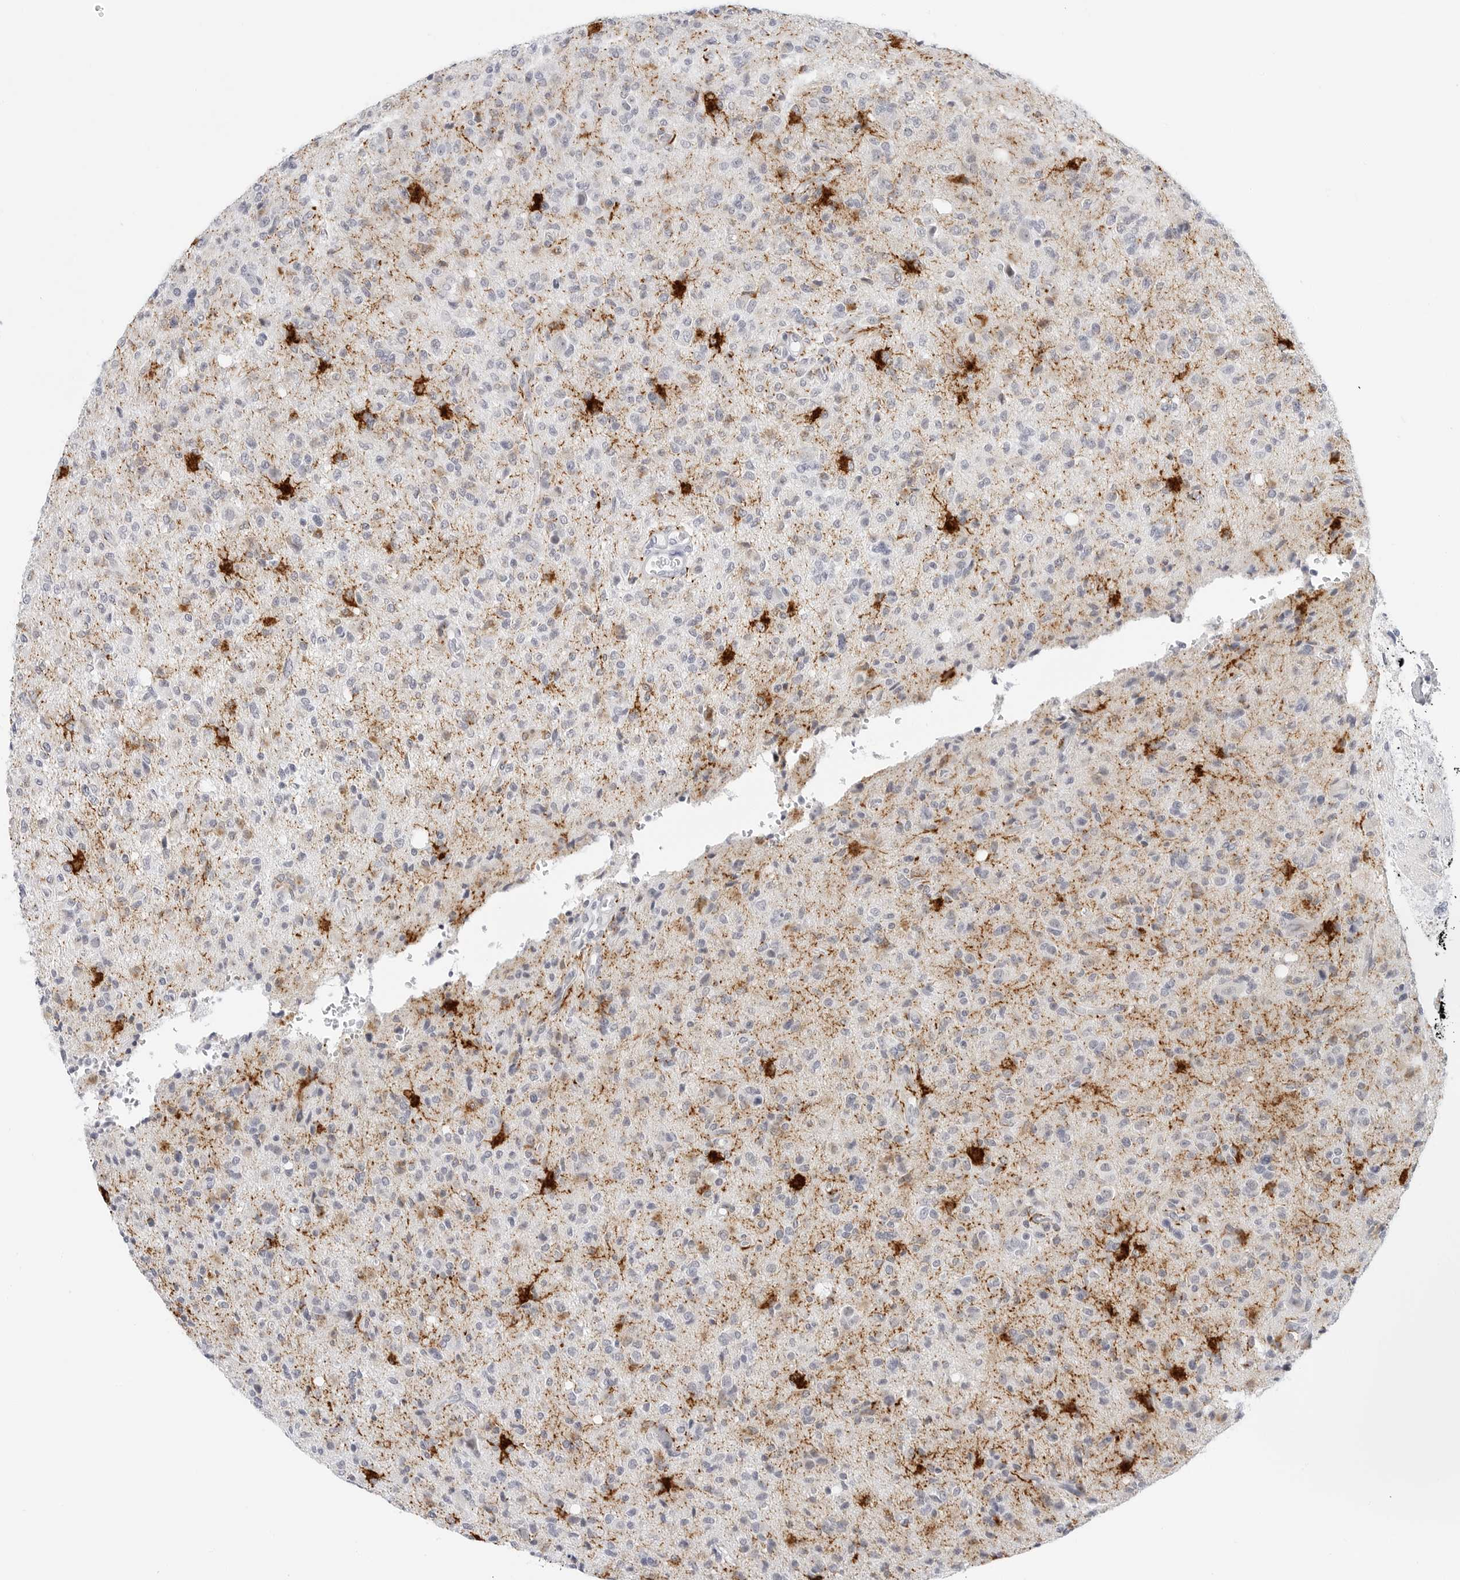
{"staining": {"intensity": "negative", "quantity": "none", "location": "none"}, "tissue": "glioma", "cell_type": "Tumor cells", "image_type": "cancer", "snomed": [{"axis": "morphology", "description": "Glioma, malignant, High grade"}, {"axis": "topography", "description": "Brain"}], "caption": "Immunohistochemistry (IHC) micrograph of high-grade glioma (malignant) stained for a protein (brown), which reveals no positivity in tumor cells.", "gene": "HSPB7", "patient": {"sex": "female", "age": 57}}